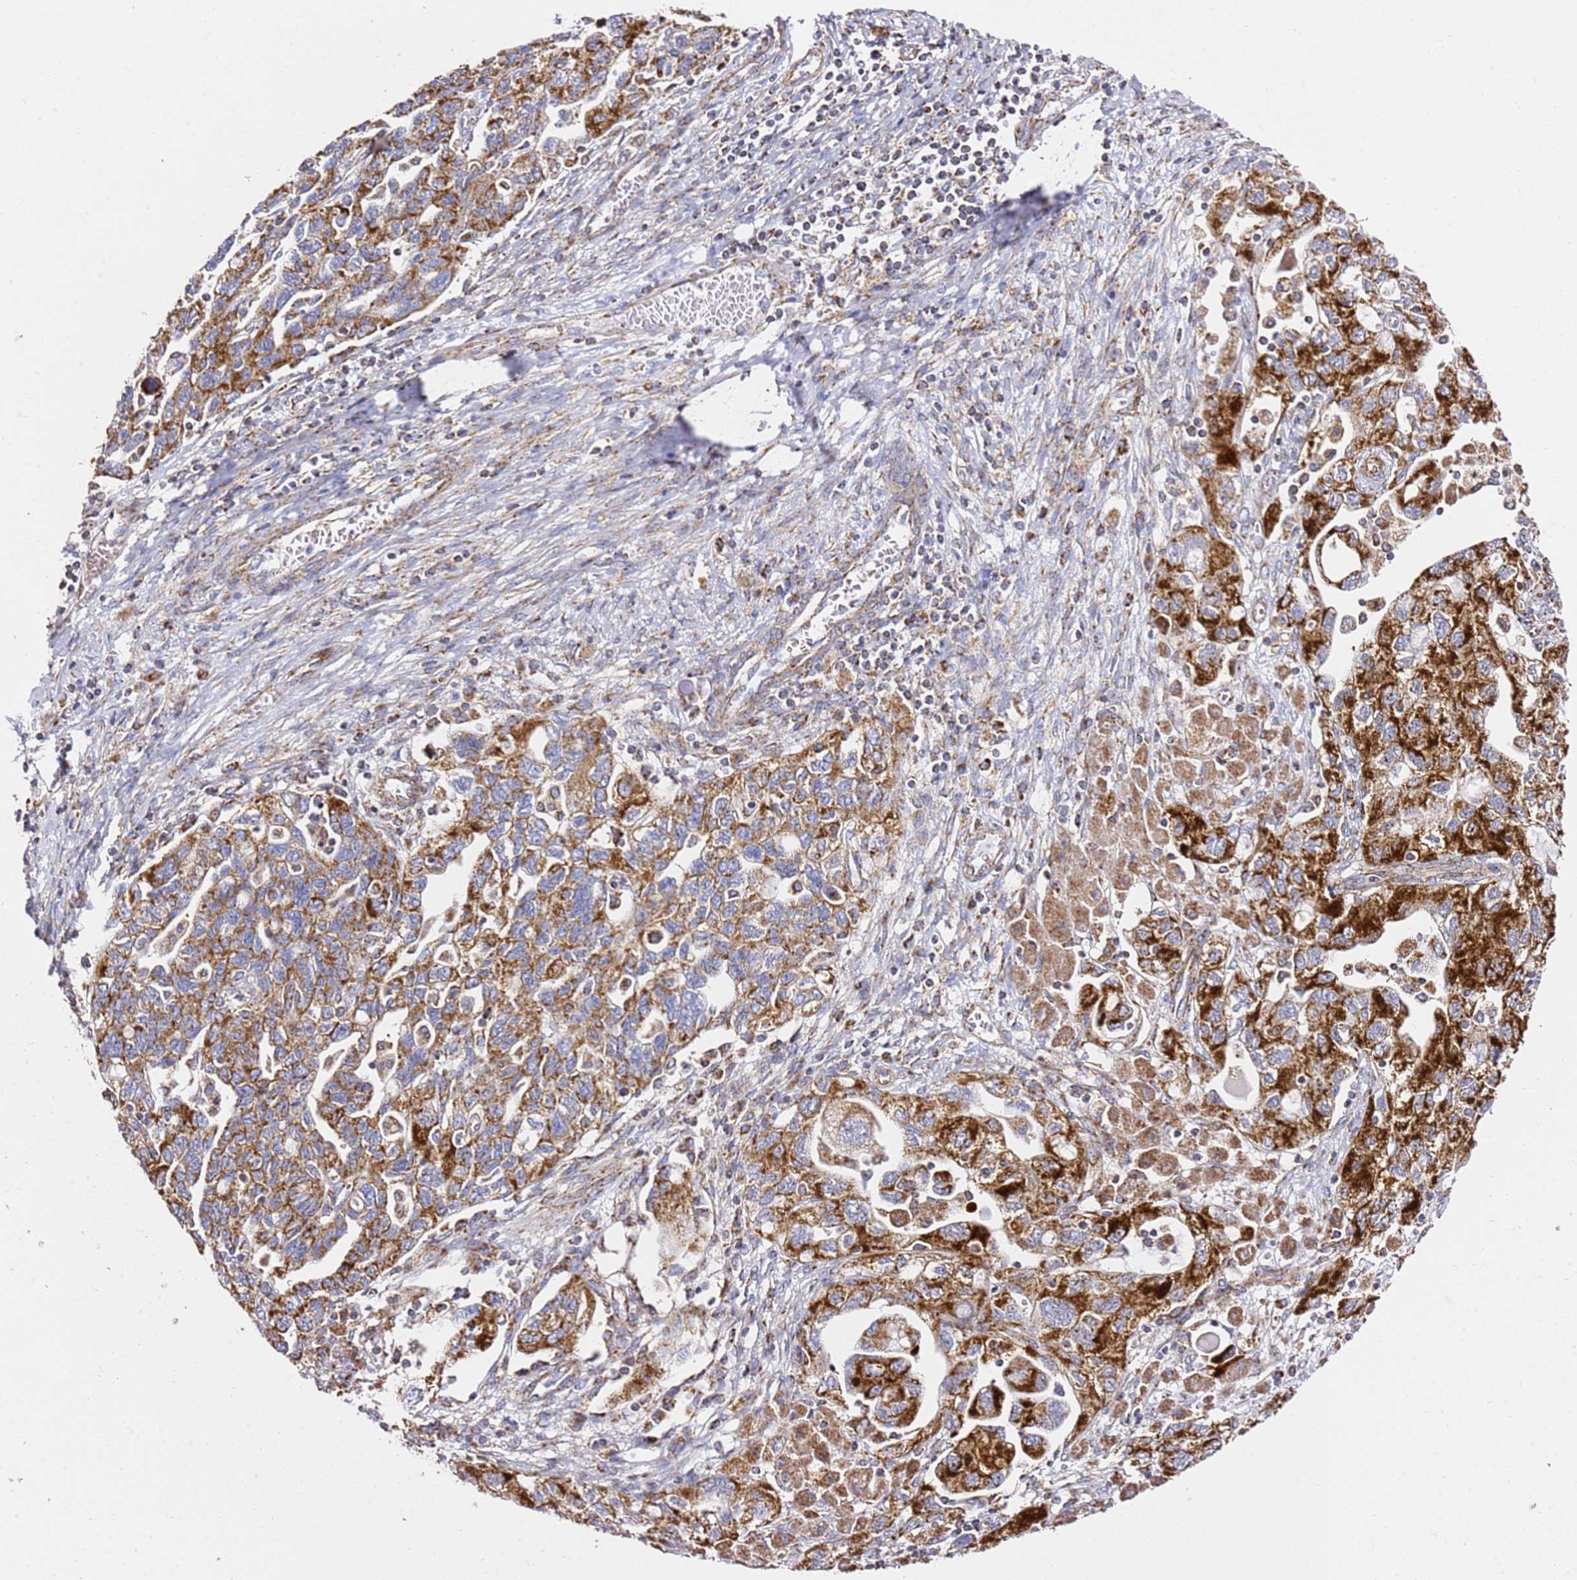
{"staining": {"intensity": "strong", "quantity": ">75%", "location": "cytoplasmic/membranous"}, "tissue": "ovarian cancer", "cell_type": "Tumor cells", "image_type": "cancer", "snomed": [{"axis": "morphology", "description": "Carcinoma, NOS"}, {"axis": "morphology", "description": "Cystadenocarcinoma, serous, NOS"}, {"axis": "topography", "description": "Ovary"}], "caption": "Immunohistochemistry (DAB) staining of human serous cystadenocarcinoma (ovarian) exhibits strong cytoplasmic/membranous protein positivity in approximately >75% of tumor cells. (DAB (3,3'-diaminobenzidine) = brown stain, brightfield microscopy at high magnification).", "gene": "NDUFA3", "patient": {"sex": "female", "age": 69}}